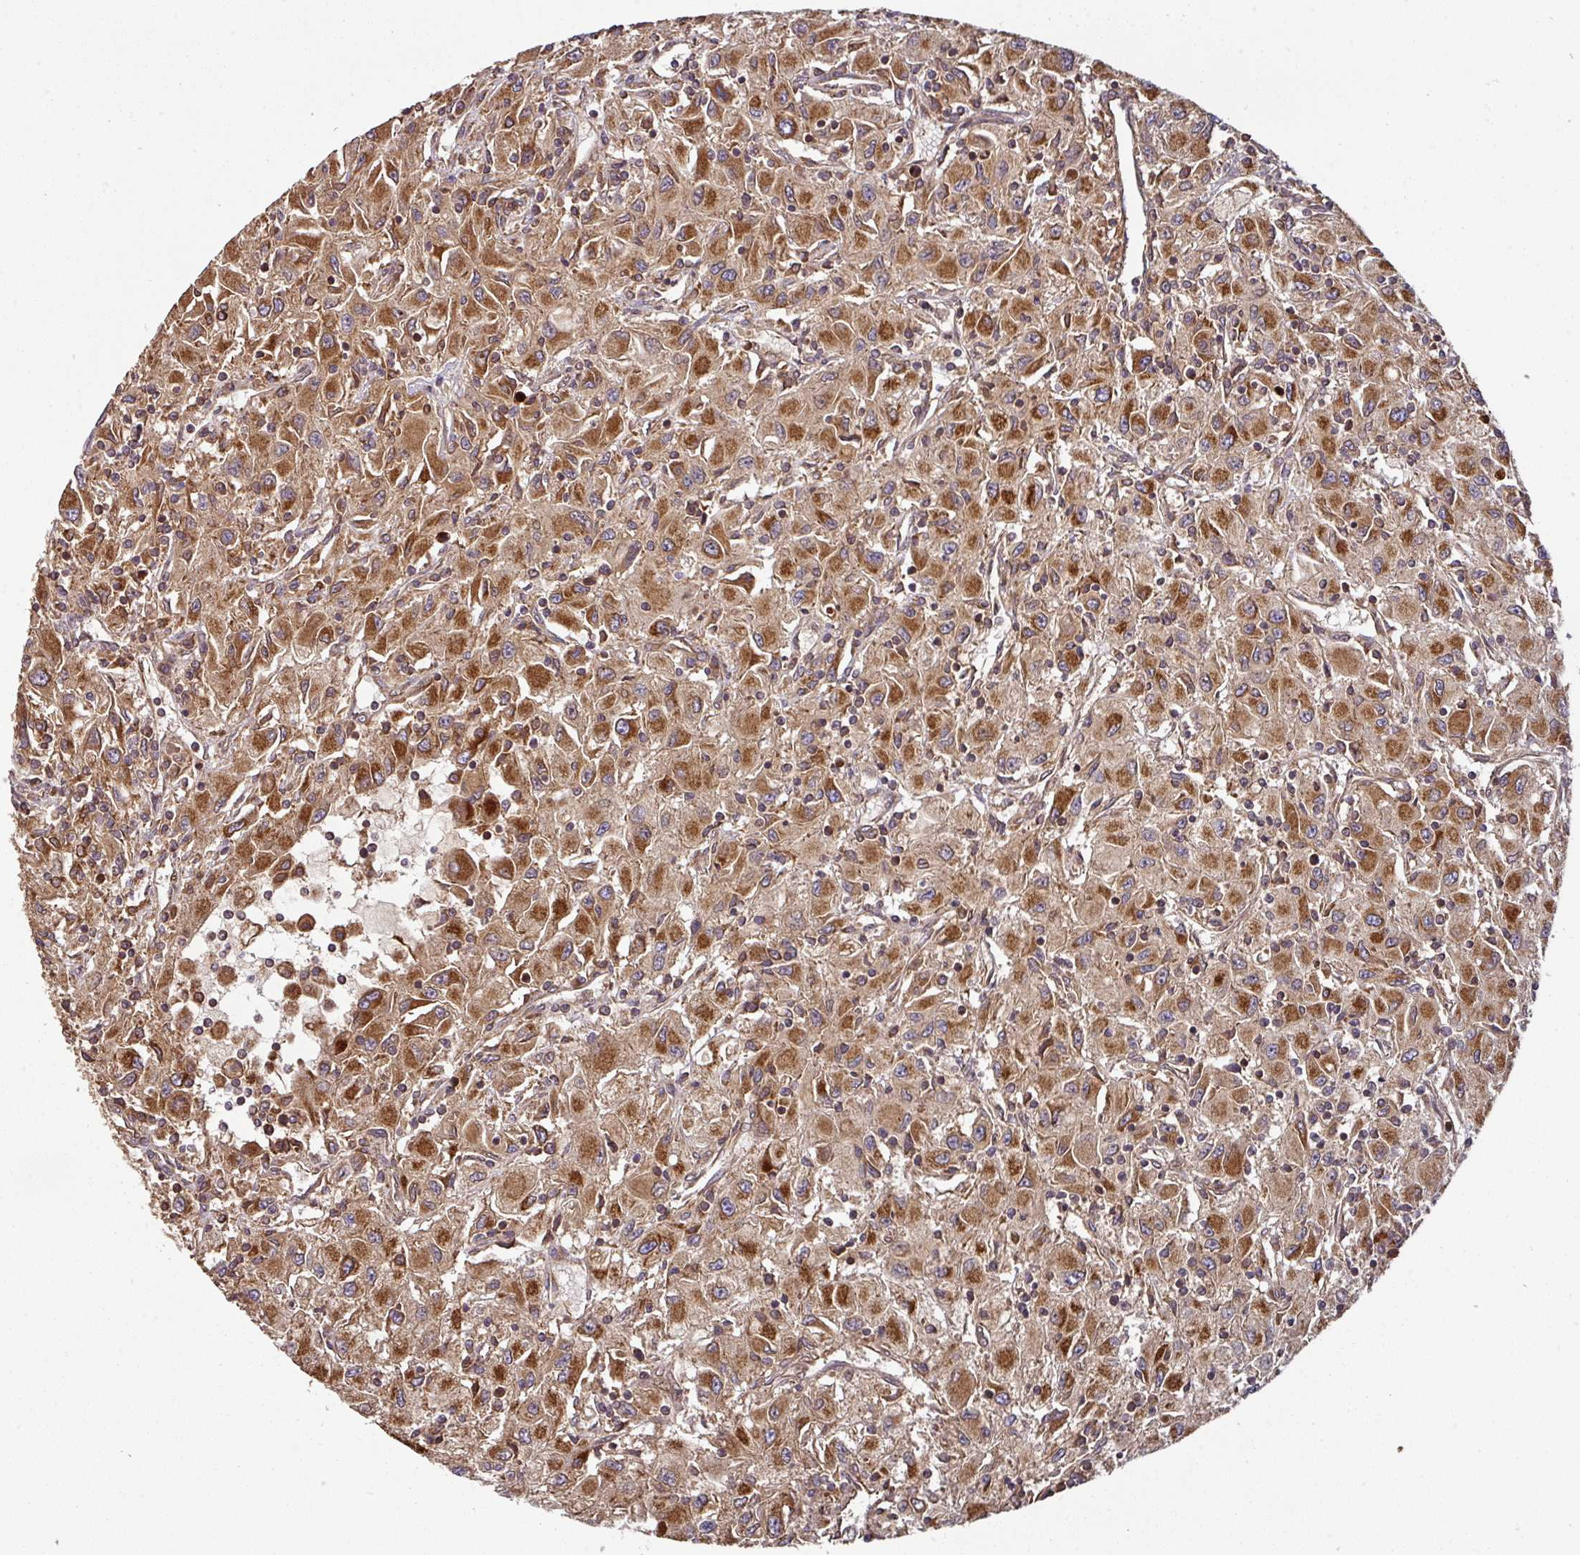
{"staining": {"intensity": "strong", "quantity": ">75%", "location": "cytoplasmic/membranous"}, "tissue": "renal cancer", "cell_type": "Tumor cells", "image_type": "cancer", "snomed": [{"axis": "morphology", "description": "Adenocarcinoma, NOS"}, {"axis": "topography", "description": "Kidney"}], "caption": "The image reveals a brown stain indicating the presence of a protein in the cytoplasmic/membranous of tumor cells in renal cancer. Ihc stains the protein of interest in brown and the nuclei are stained blue.", "gene": "TRAP1", "patient": {"sex": "female", "age": 67}}